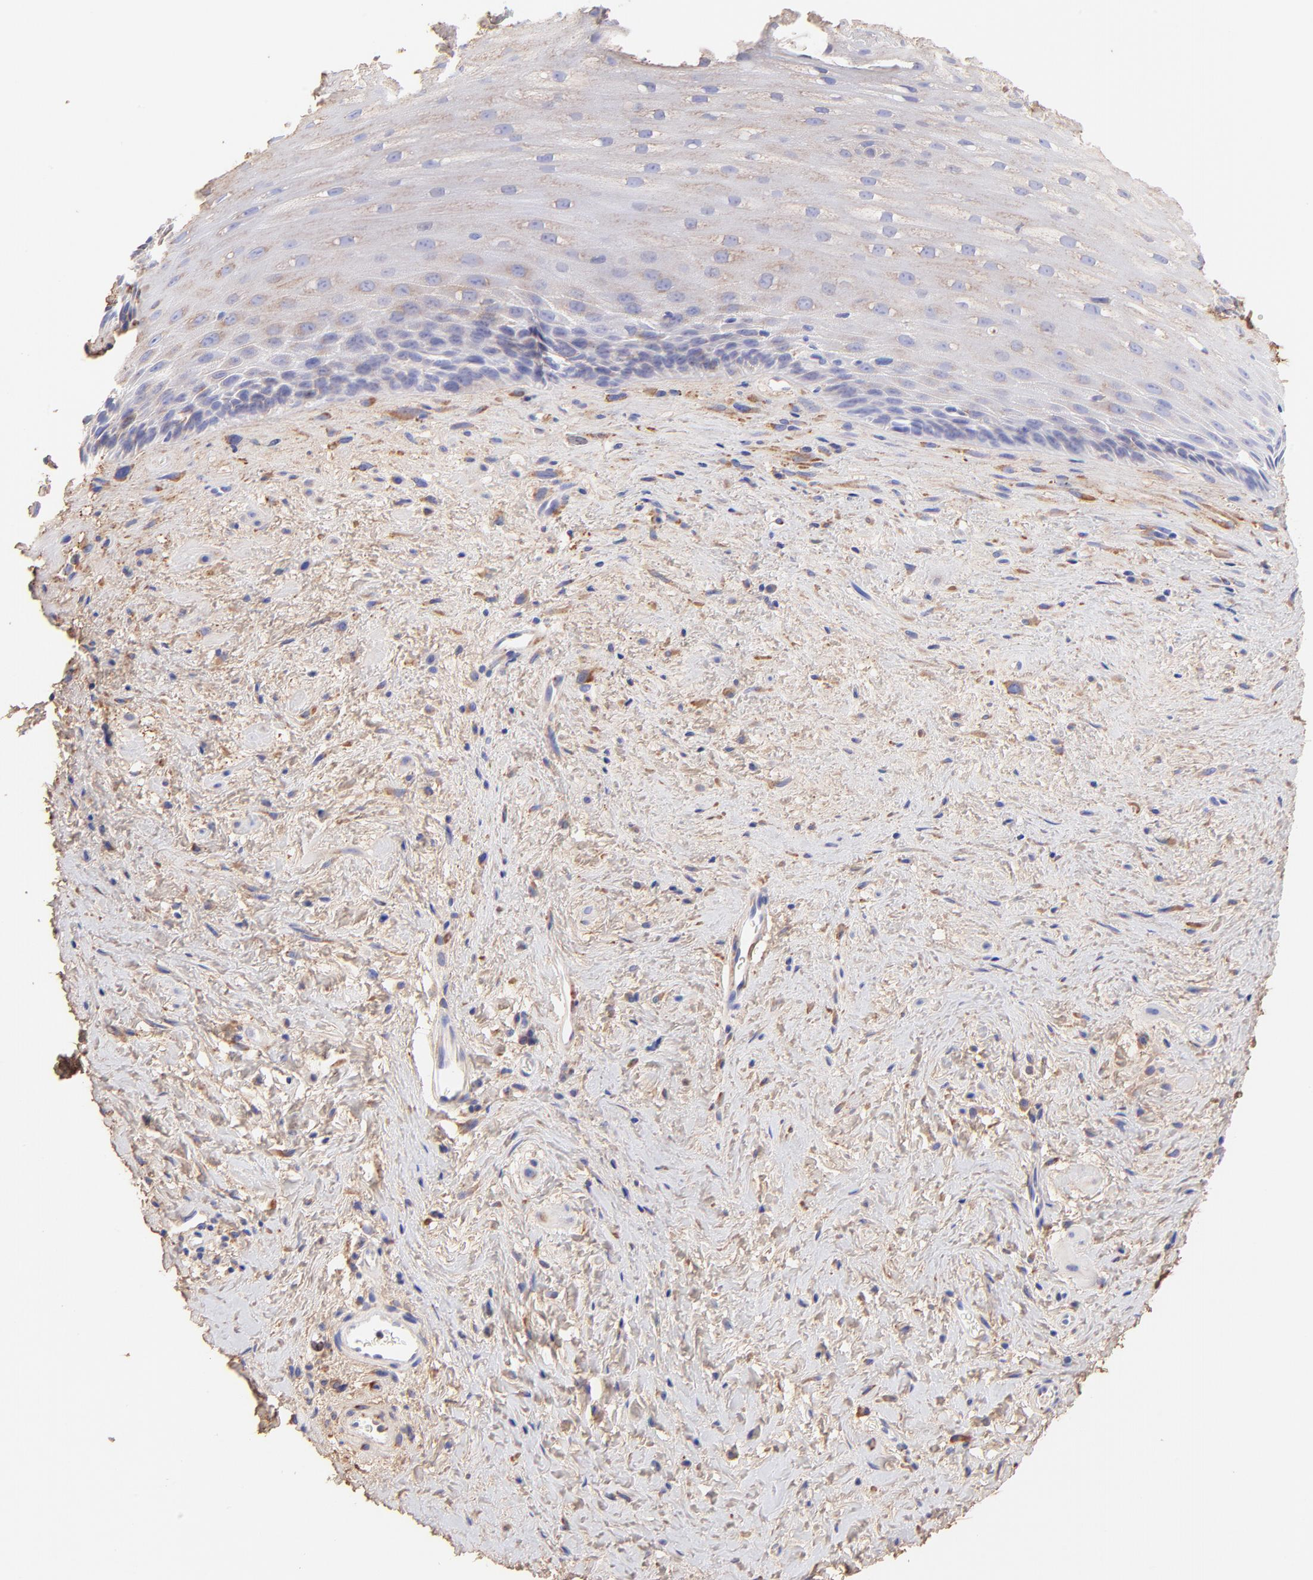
{"staining": {"intensity": "weak", "quantity": ">75%", "location": "cytoplasmic/membranous"}, "tissue": "esophagus", "cell_type": "Squamous epithelial cells", "image_type": "normal", "snomed": [{"axis": "morphology", "description": "Normal tissue, NOS"}, {"axis": "topography", "description": "Esophagus"}], "caption": "Immunohistochemical staining of normal esophagus exhibits weak cytoplasmic/membranous protein expression in approximately >75% of squamous epithelial cells. The protein of interest is stained brown, and the nuclei are stained in blue (DAB (3,3'-diaminobenzidine) IHC with brightfield microscopy, high magnification).", "gene": "BGN", "patient": {"sex": "female", "age": 70}}